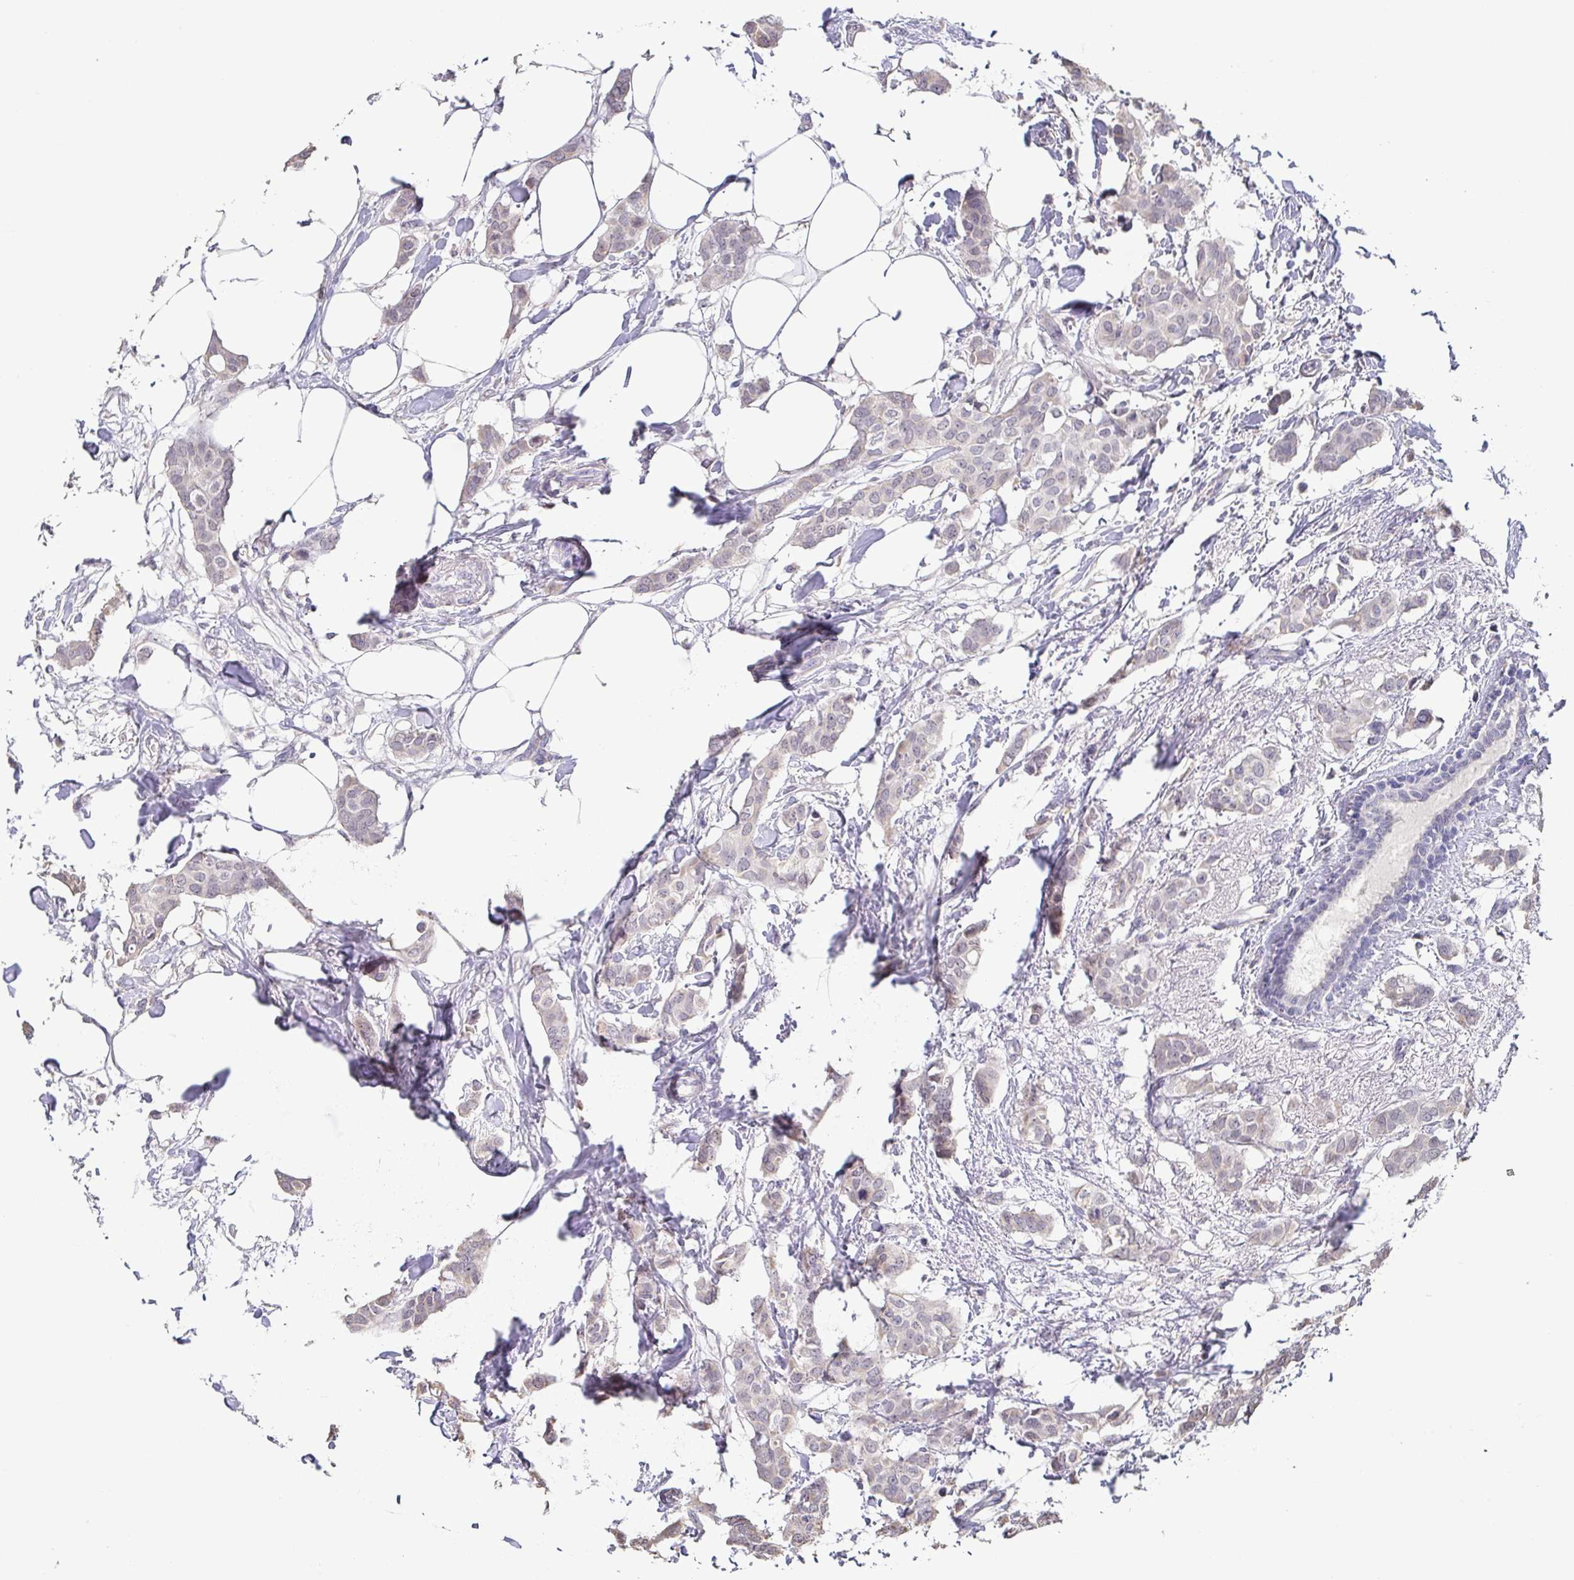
{"staining": {"intensity": "weak", "quantity": "25%-75%", "location": "nuclear"}, "tissue": "breast cancer", "cell_type": "Tumor cells", "image_type": "cancer", "snomed": [{"axis": "morphology", "description": "Duct carcinoma"}, {"axis": "topography", "description": "Breast"}], "caption": "A high-resolution micrograph shows immunohistochemistry staining of breast cancer (invasive ductal carcinoma), which exhibits weak nuclear expression in approximately 25%-75% of tumor cells. (DAB = brown stain, brightfield microscopy at high magnification).", "gene": "NEFH", "patient": {"sex": "female", "age": 62}}